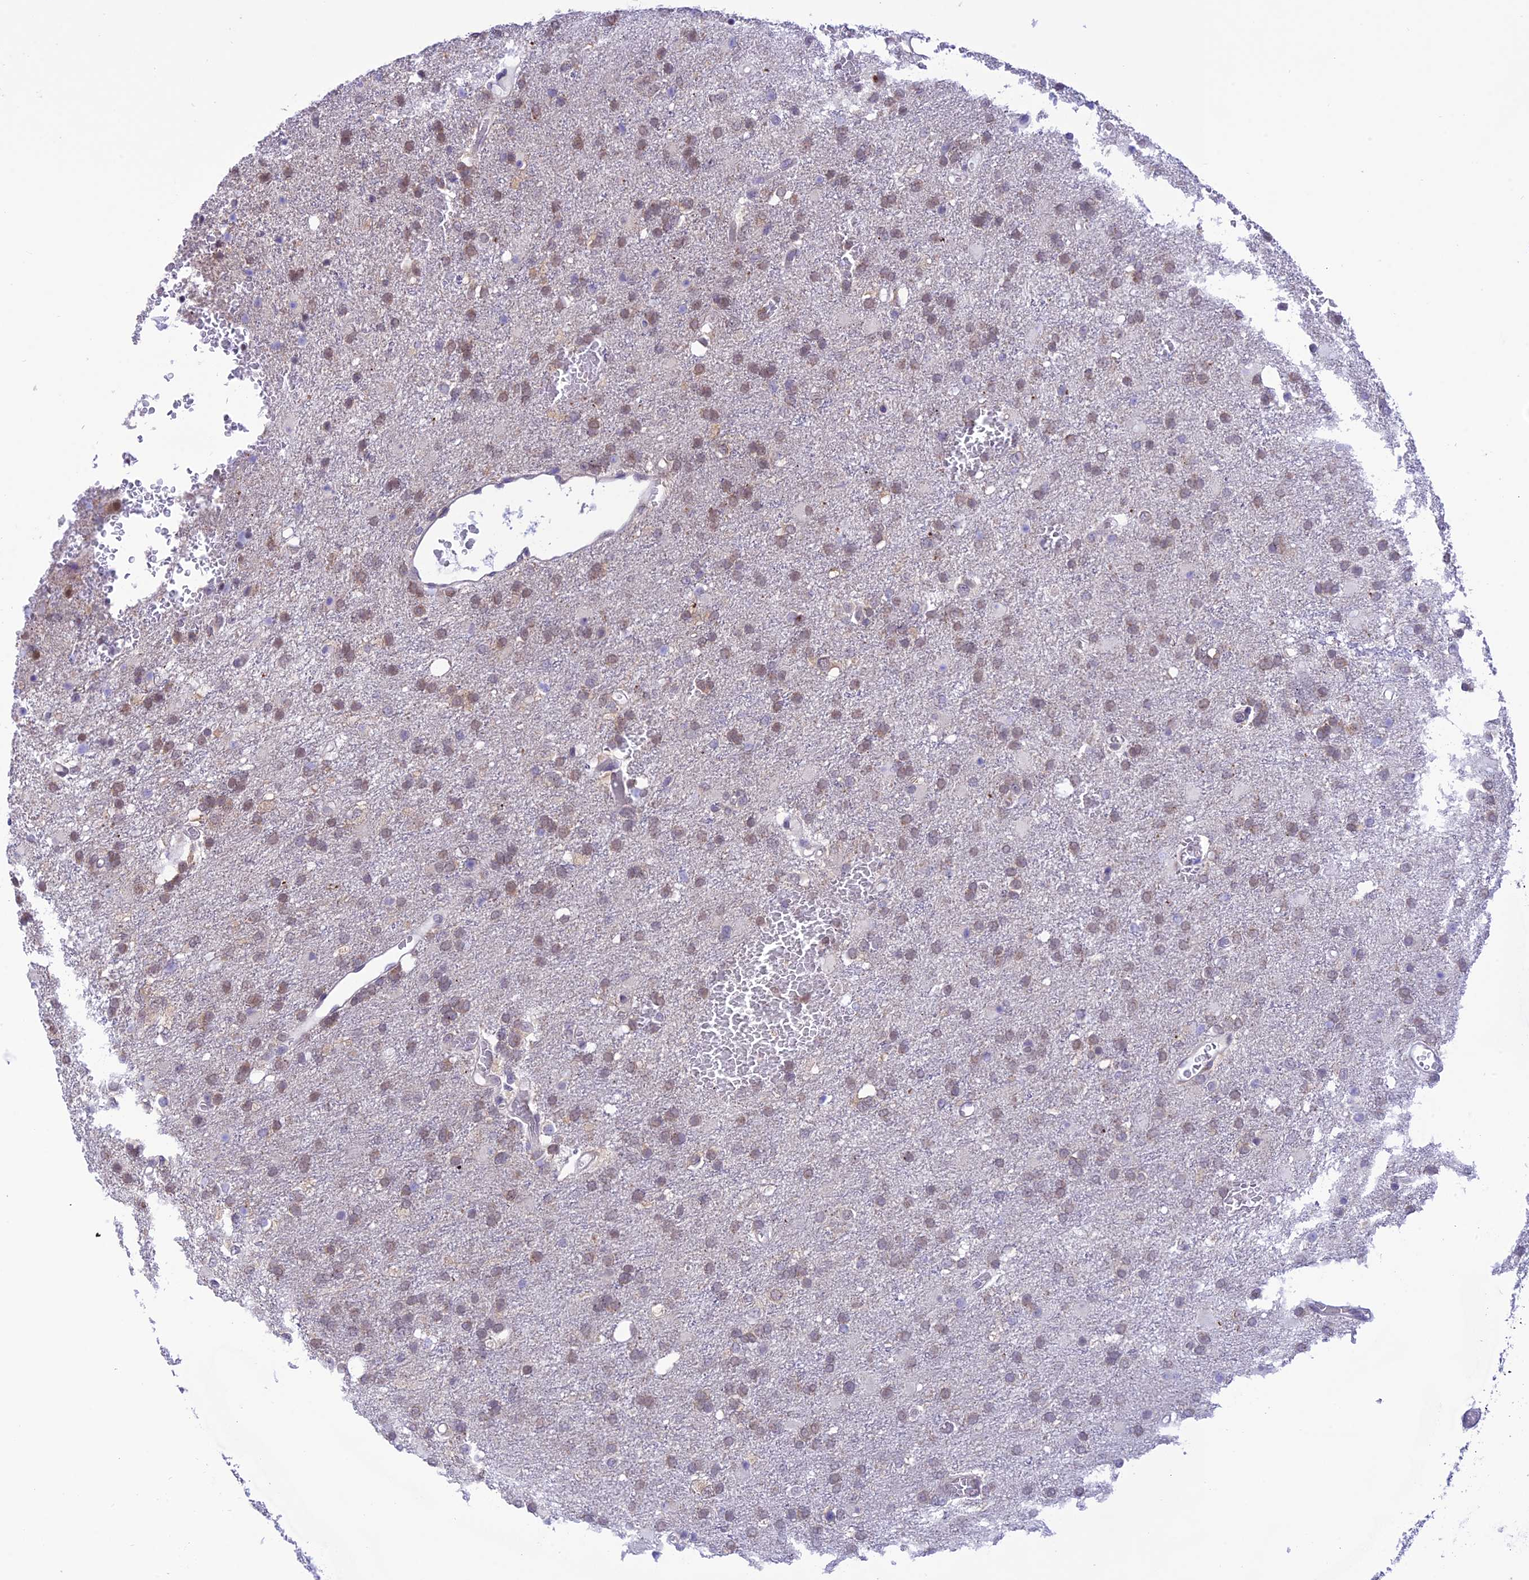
{"staining": {"intensity": "weak", "quantity": "25%-75%", "location": "cytoplasmic/membranous,nuclear"}, "tissue": "glioma", "cell_type": "Tumor cells", "image_type": "cancer", "snomed": [{"axis": "morphology", "description": "Glioma, malignant, High grade"}, {"axis": "topography", "description": "Brain"}], "caption": "Glioma tissue displays weak cytoplasmic/membranous and nuclear positivity in about 25%-75% of tumor cells, visualized by immunohistochemistry.", "gene": "RNF126", "patient": {"sex": "female", "age": 74}}